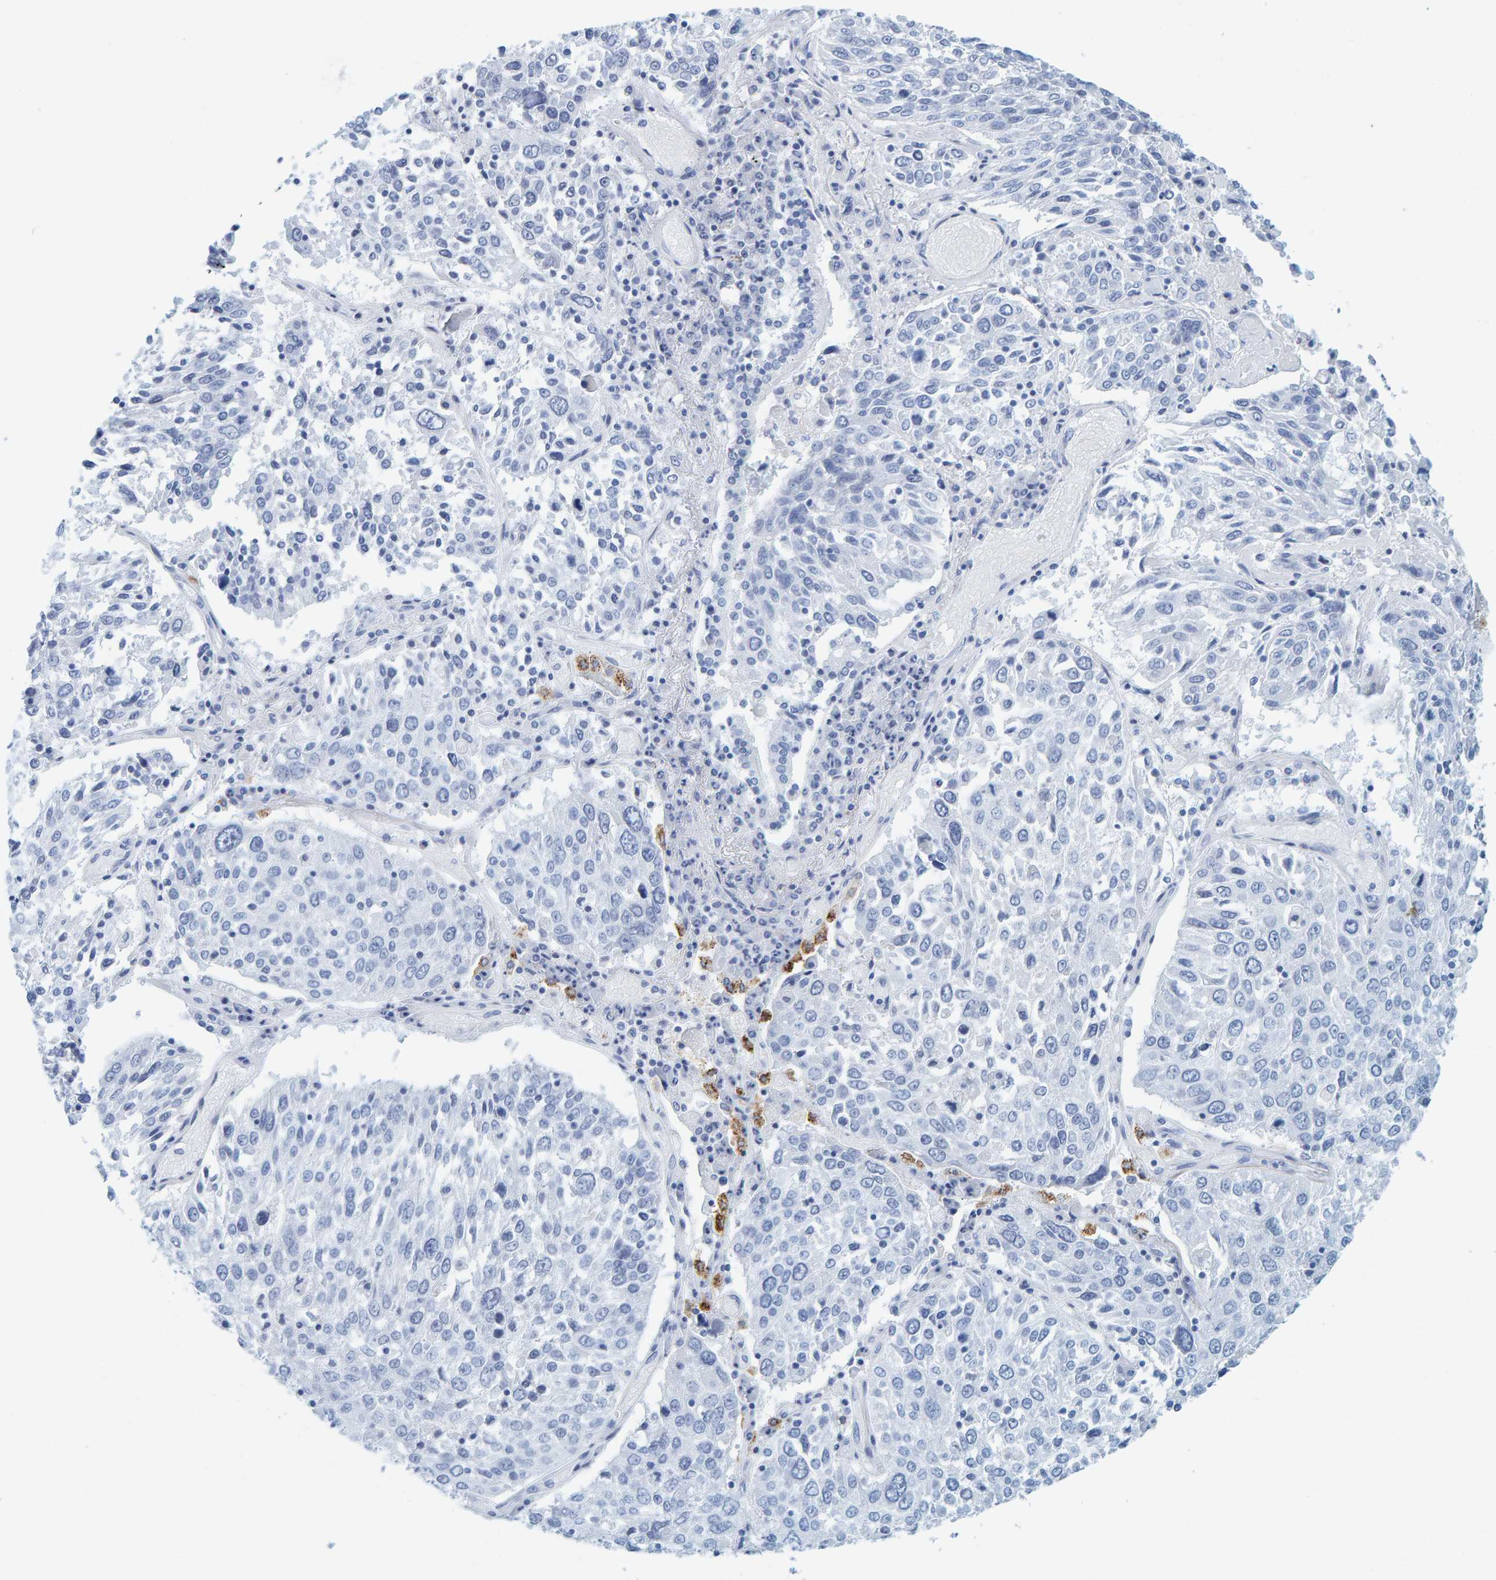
{"staining": {"intensity": "negative", "quantity": "none", "location": "none"}, "tissue": "lung cancer", "cell_type": "Tumor cells", "image_type": "cancer", "snomed": [{"axis": "morphology", "description": "Squamous cell carcinoma, NOS"}, {"axis": "topography", "description": "Lung"}], "caption": "Immunohistochemical staining of lung cancer (squamous cell carcinoma) reveals no significant expression in tumor cells.", "gene": "SFTPC", "patient": {"sex": "male", "age": 65}}